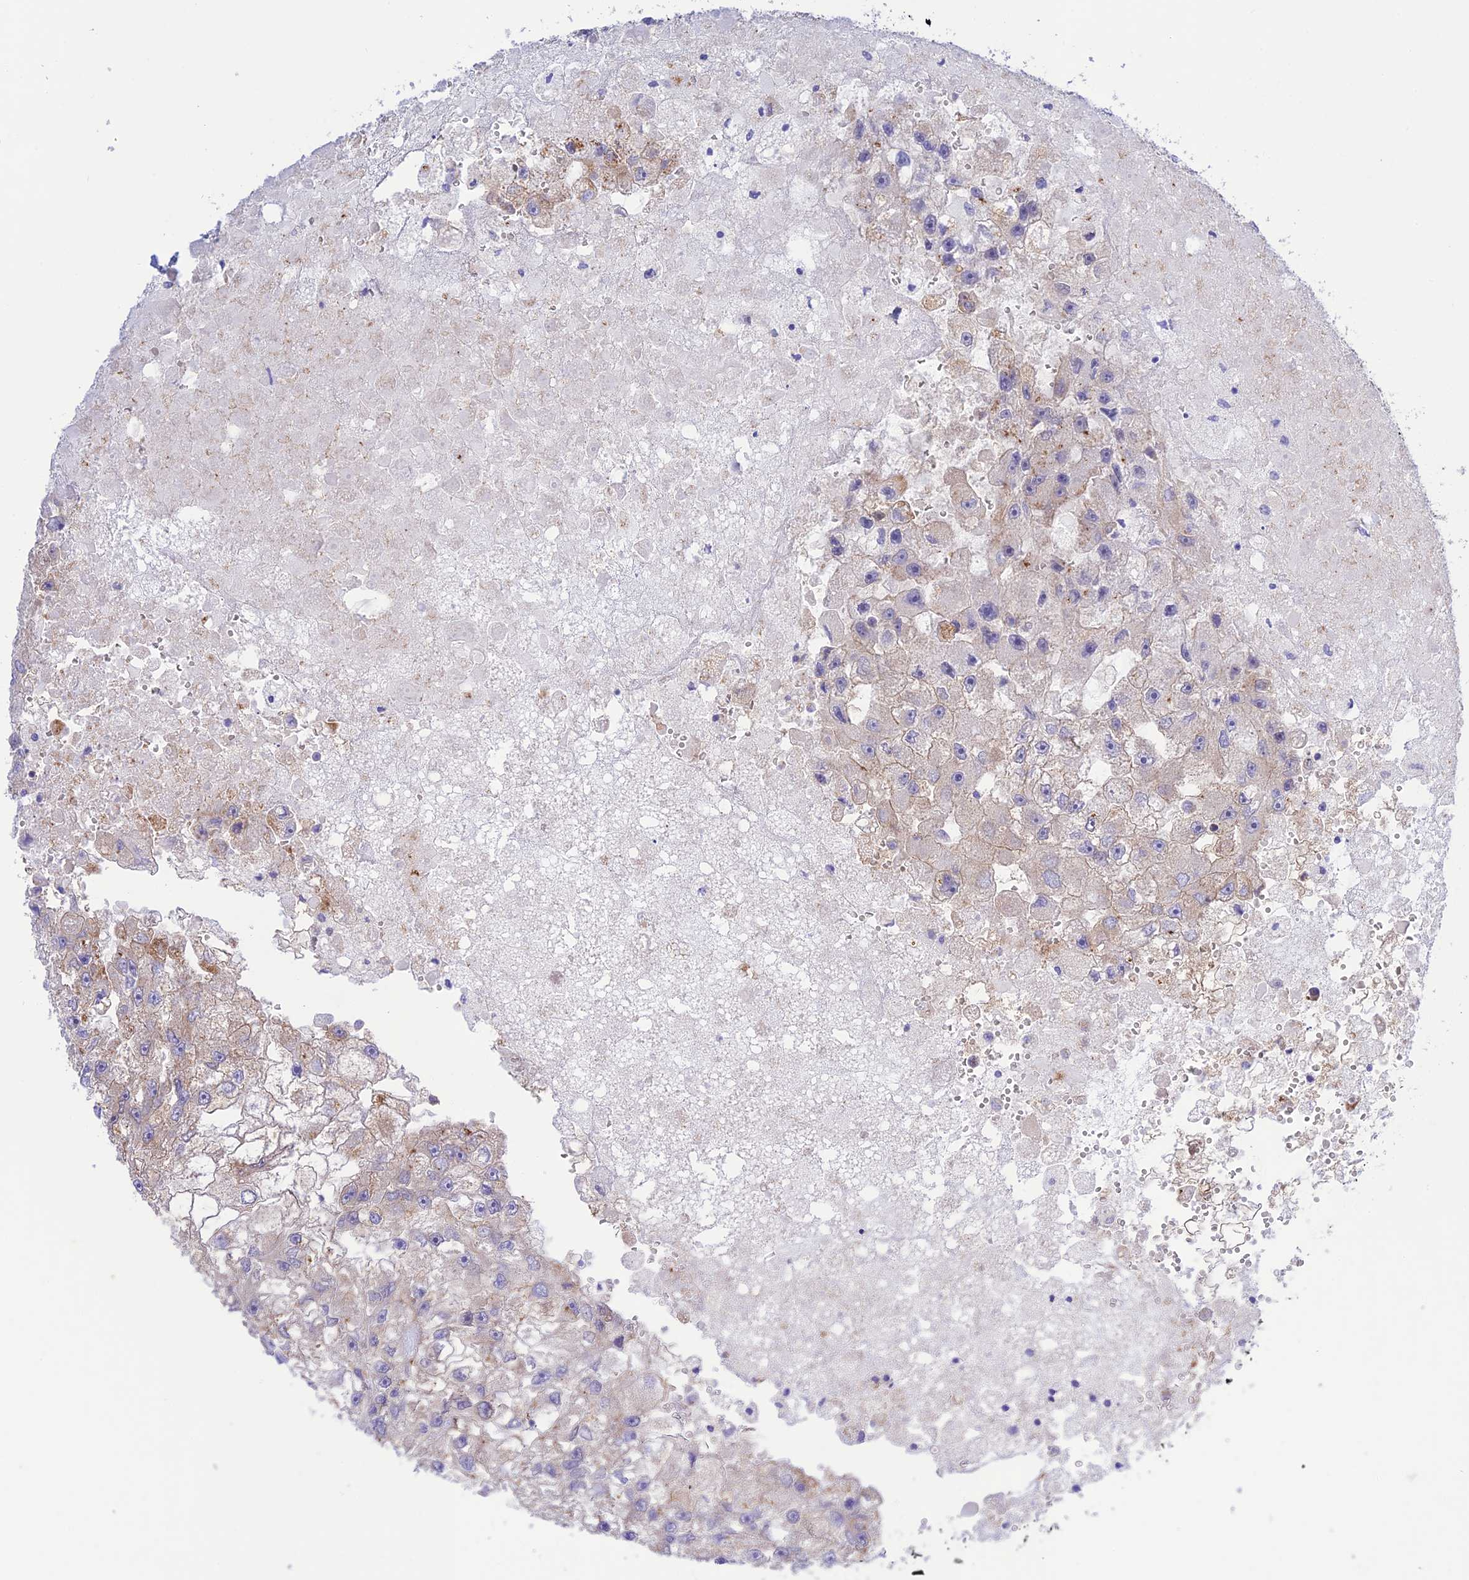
{"staining": {"intensity": "weak", "quantity": "<25%", "location": "cytoplasmic/membranous"}, "tissue": "renal cancer", "cell_type": "Tumor cells", "image_type": "cancer", "snomed": [{"axis": "morphology", "description": "Adenocarcinoma, NOS"}, {"axis": "topography", "description": "Kidney"}], "caption": "There is no significant expression in tumor cells of renal cancer.", "gene": "CHSY3", "patient": {"sex": "male", "age": 63}}